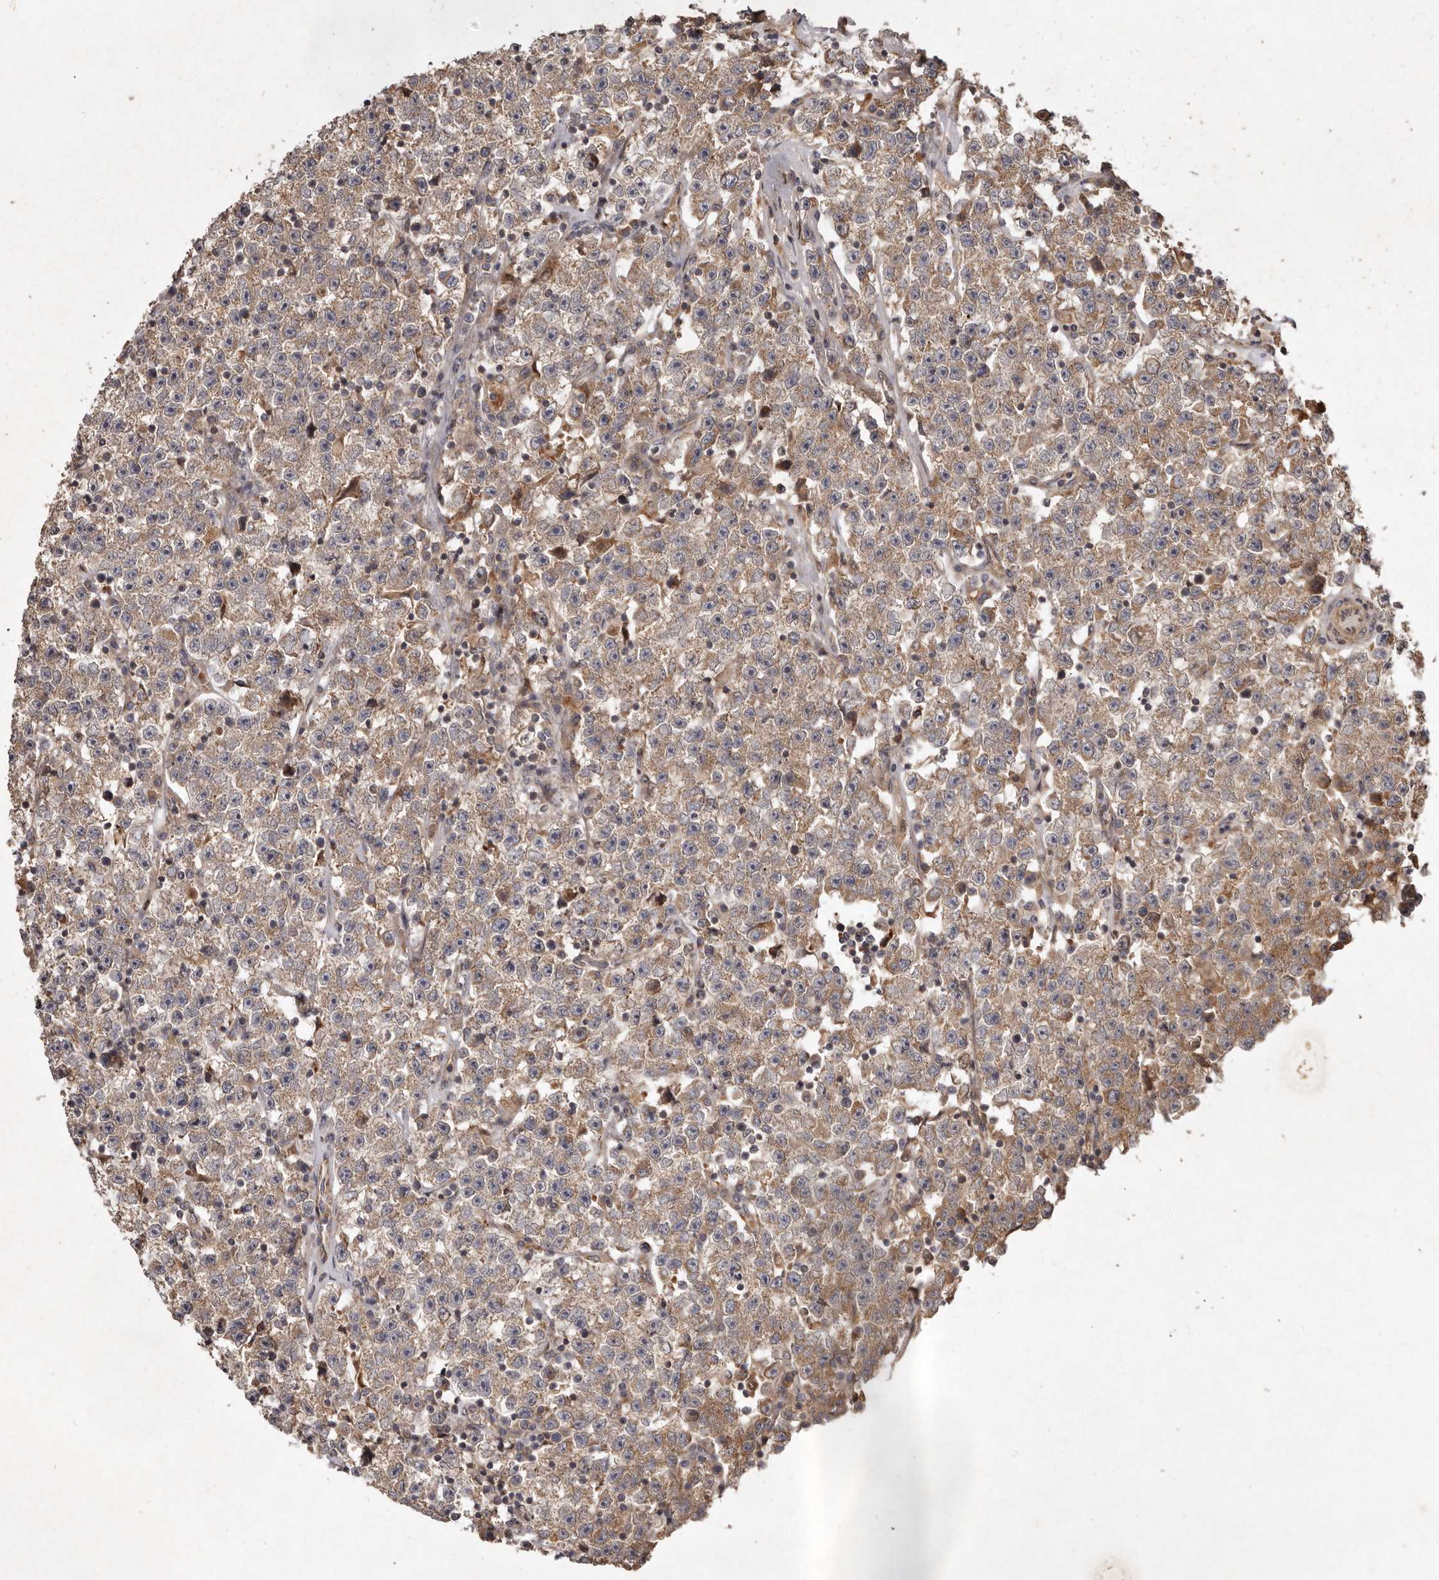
{"staining": {"intensity": "weak", "quantity": ">75%", "location": "cytoplasmic/membranous"}, "tissue": "testis cancer", "cell_type": "Tumor cells", "image_type": "cancer", "snomed": [{"axis": "morphology", "description": "Seminoma, NOS"}, {"axis": "topography", "description": "Testis"}], "caption": "Protein staining of seminoma (testis) tissue reveals weak cytoplasmic/membranous staining in approximately >75% of tumor cells. Using DAB (3,3'-diaminobenzidine) (brown) and hematoxylin (blue) stains, captured at high magnification using brightfield microscopy.", "gene": "SEMA3A", "patient": {"sex": "male", "age": 22}}